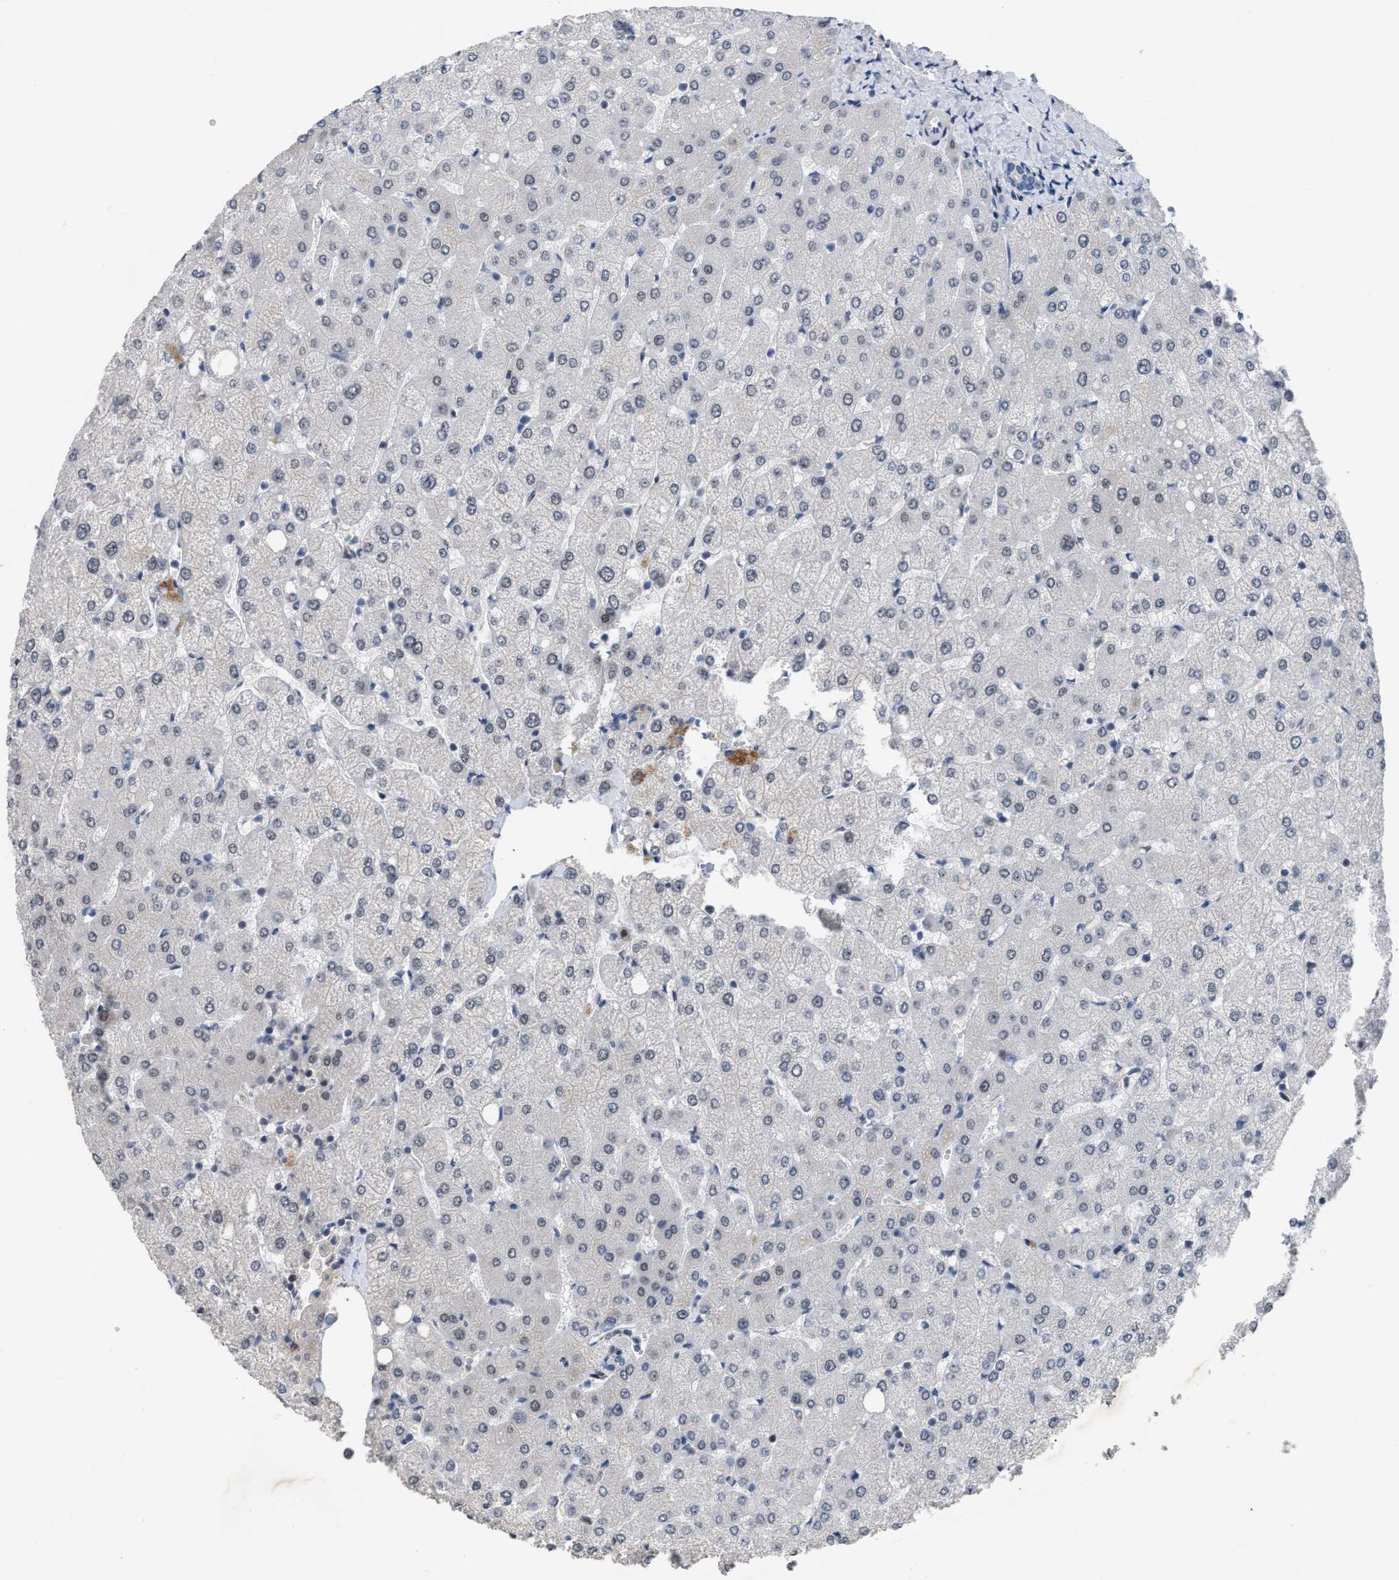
{"staining": {"intensity": "negative", "quantity": "none", "location": "none"}, "tissue": "liver", "cell_type": "Cholangiocytes", "image_type": "normal", "snomed": [{"axis": "morphology", "description": "Normal tissue, NOS"}, {"axis": "topography", "description": "Liver"}], "caption": "Immunohistochemistry (IHC) image of unremarkable liver stained for a protein (brown), which demonstrates no staining in cholangiocytes.", "gene": "SETDB1", "patient": {"sex": "female", "age": 54}}